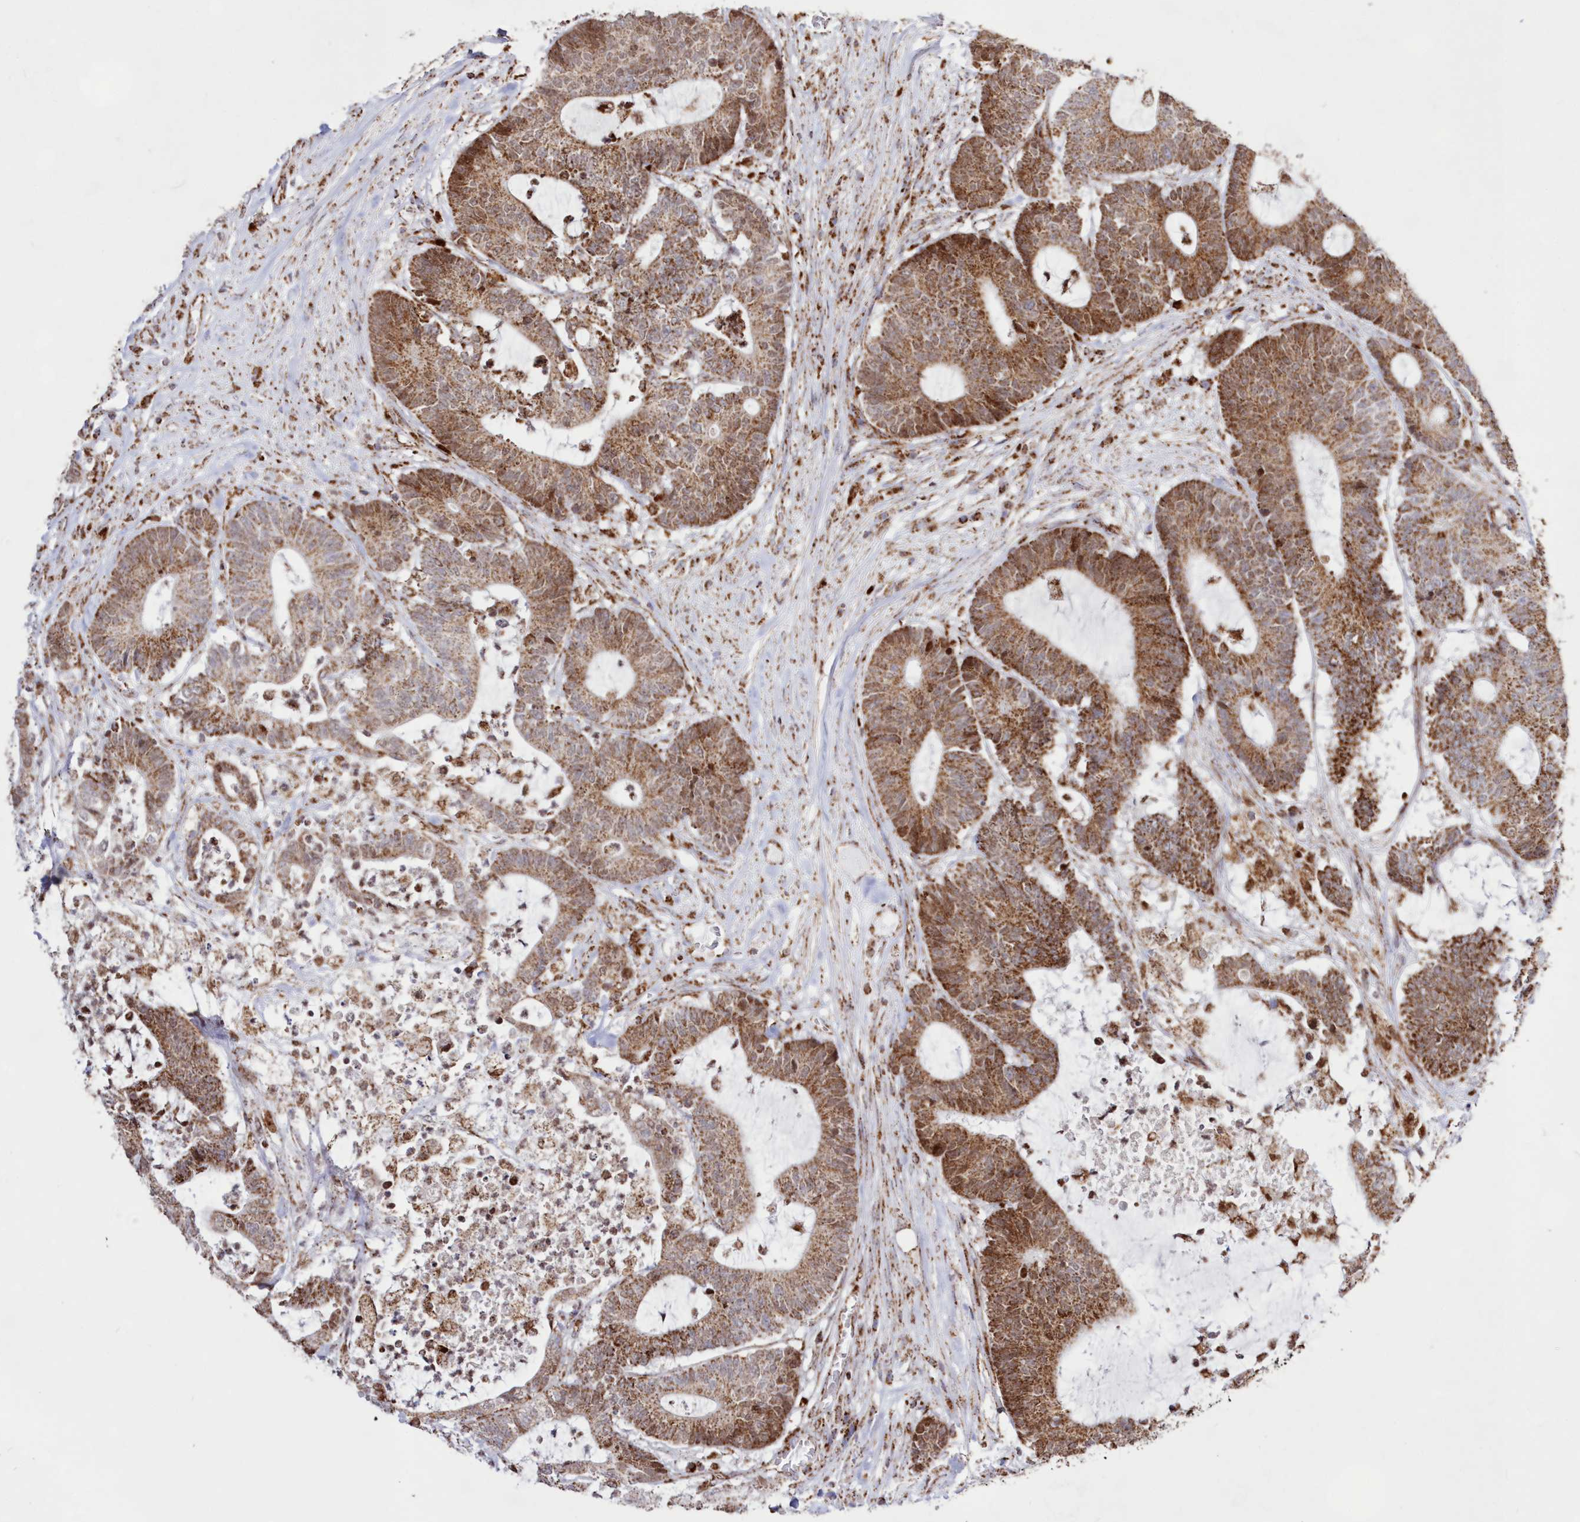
{"staining": {"intensity": "moderate", "quantity": ">75%", "location": "cytoplasmic/membranous"}, "tissue": "colorectal cancer", "cell_type": "Tumor cells", "image_type": "cancer", "snomed": [{"axis": "morphology", "description": "Adenocarcinoma, NOS"}, {"axis": "topography", "description": "Colon"}], "caption": "Immunohistochemical staining of adenocarcinoma (colorectal) shows moderate cytoplasmic/membranous protein positivity in about >75% of tumor cells.", "gene": "HADHB", "patient": {"sex": "female", "age": 84}}